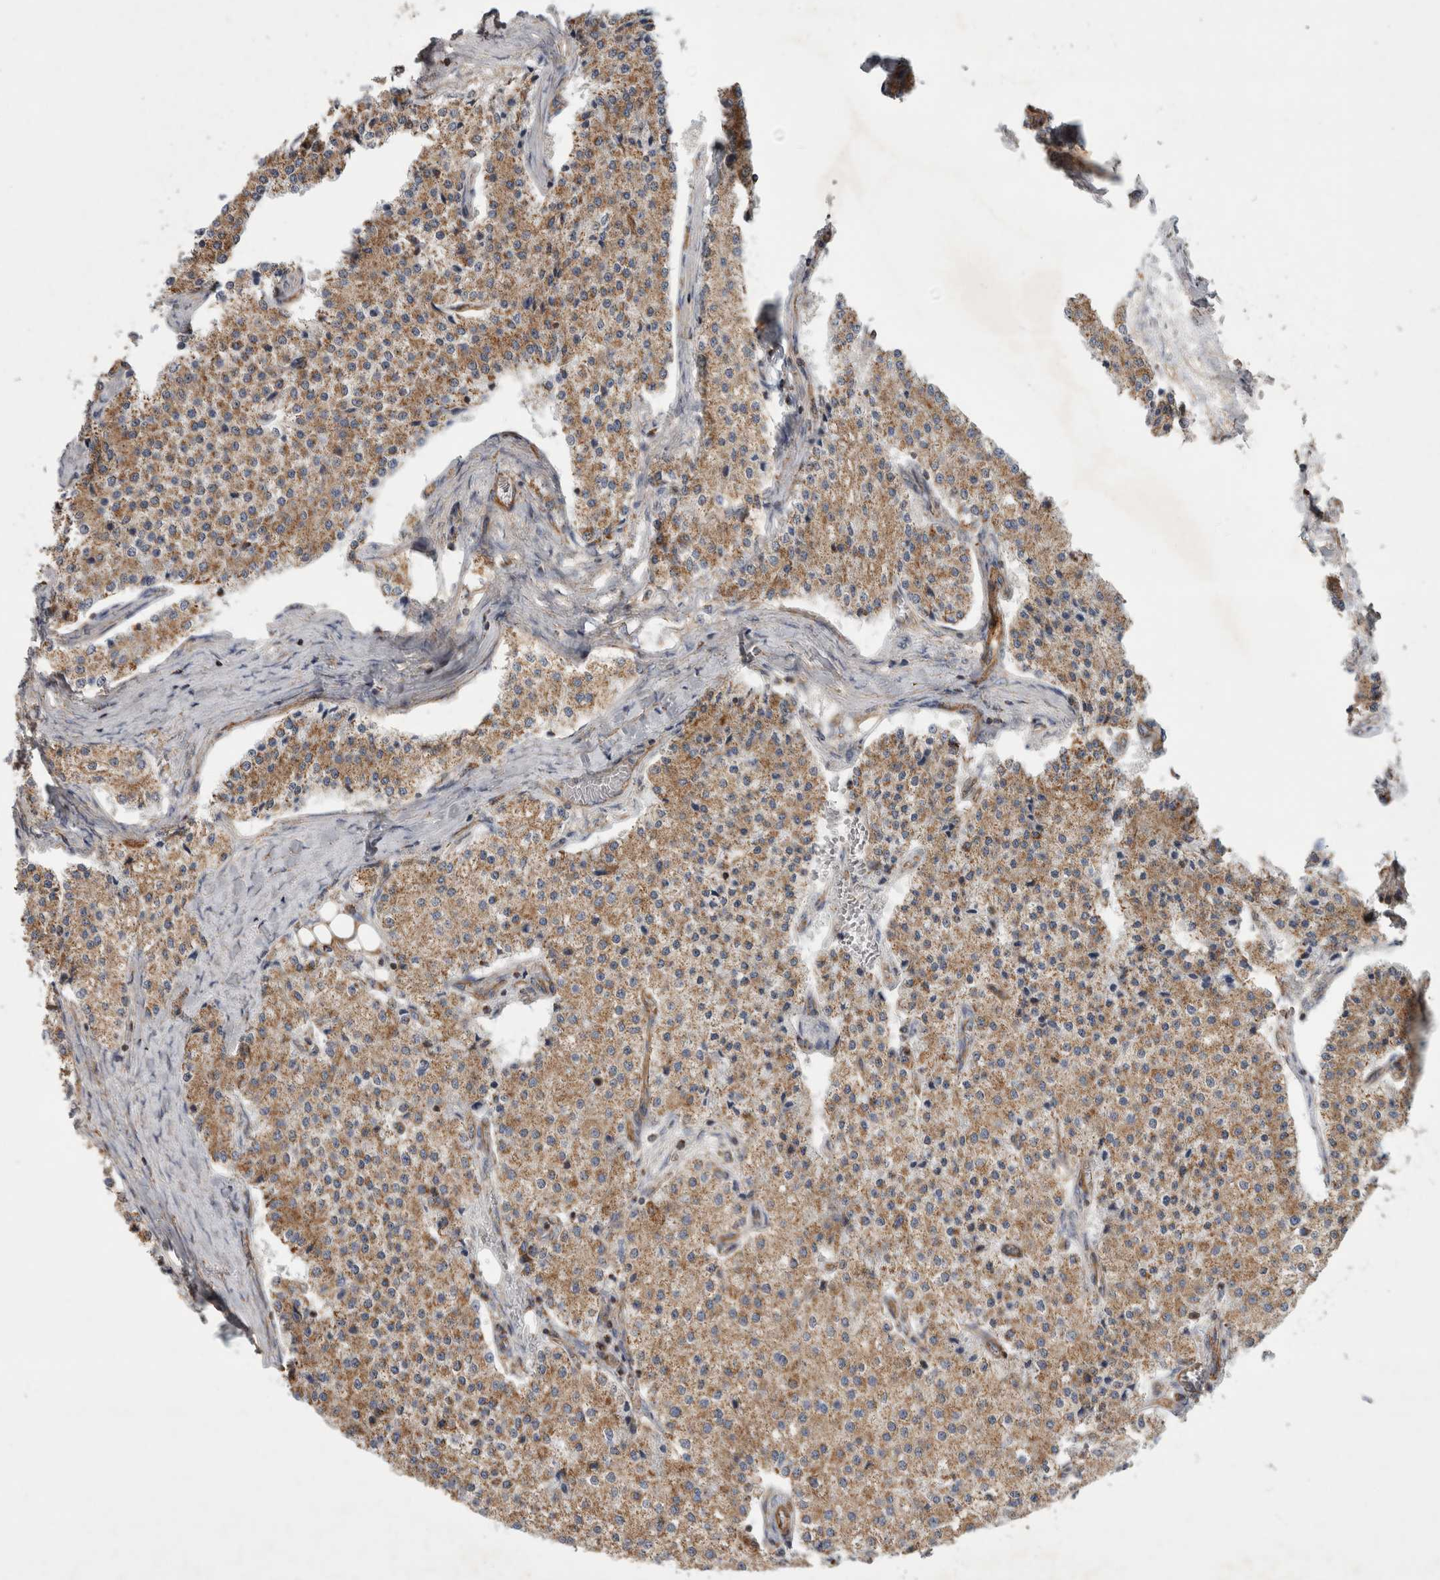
{"staining": {"intensity": "moderate", "quantity": ">75%", "location": "cytoplasmic/membranous"}, "tissue": "carcinoid", "cell_type": "Tumor cells", "image_type": "cancer", "snomed": [{"axis": "morphology", "description": "Carcinoid, malignant, NOS"}, {"axis": "topography", "description": "Colon"}], "caption": "Carcinoid stained with a brown dye reveals moderate cytoplasmic/membranous positive expression in about >75% of tumor cells.", "gene": "SFXN2", "patient": {"sex": "female", "age": 52}}